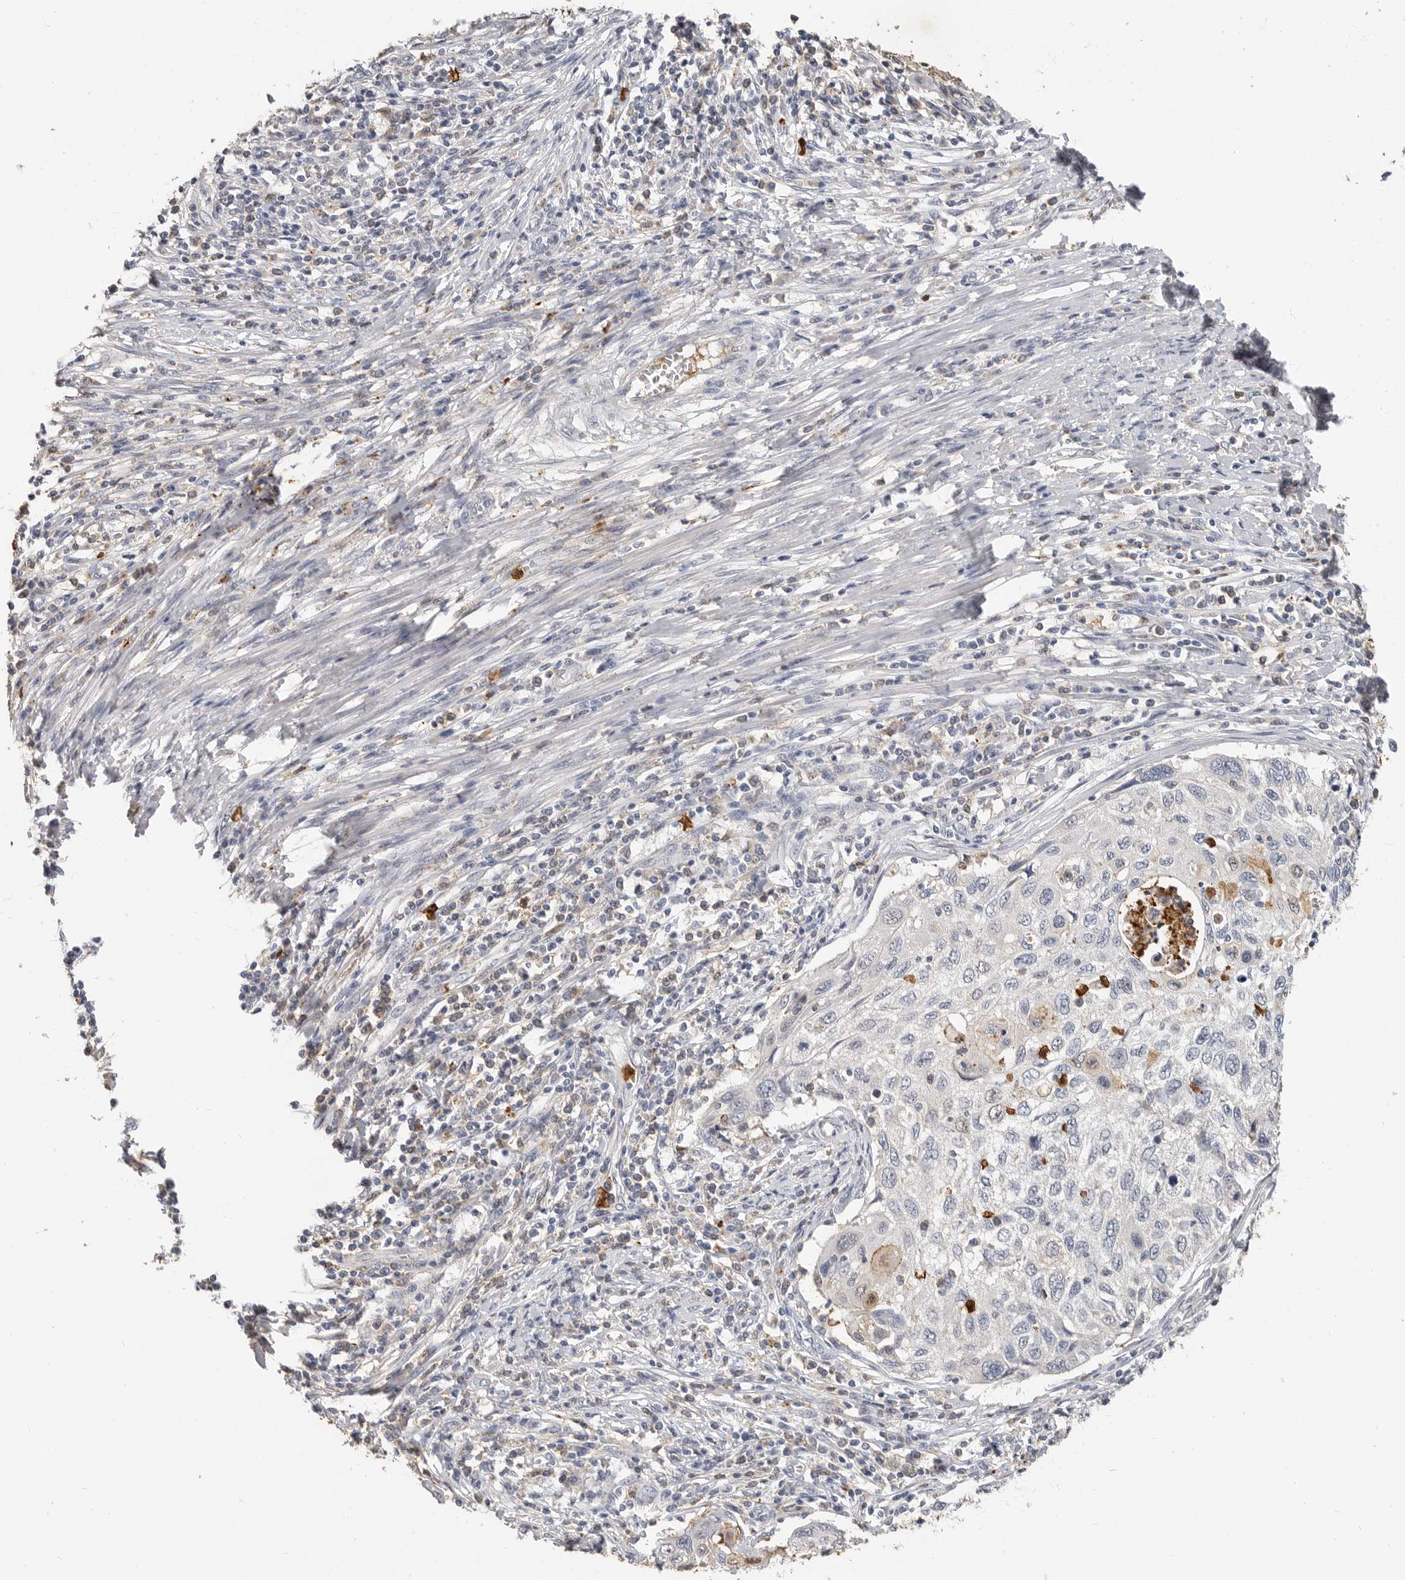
{"staining": {"intensity": "moderate", "quantity": "<25%", "location": "cytoplasmic/membranous"}, "tissue": "cervical cancer", "cell_type": "Tumor cells", "image_type": "cancer", "snomed": [{"axis": "morphology", "description": "Squamous cell carcinoma, NOS"}, {"axis": "topography", "description": "Cervix"}], "caption": "Protein staining of squamous cell carcinoma (cervical) tissue reveals moderate cytoplasmic/membranous positivity in approximately <25% of tumor cells. (Brightfield microscopy of DAB IHC at high magnification).", "gene": "LTBR", "patient": {"sex": "female", "age": 70}}